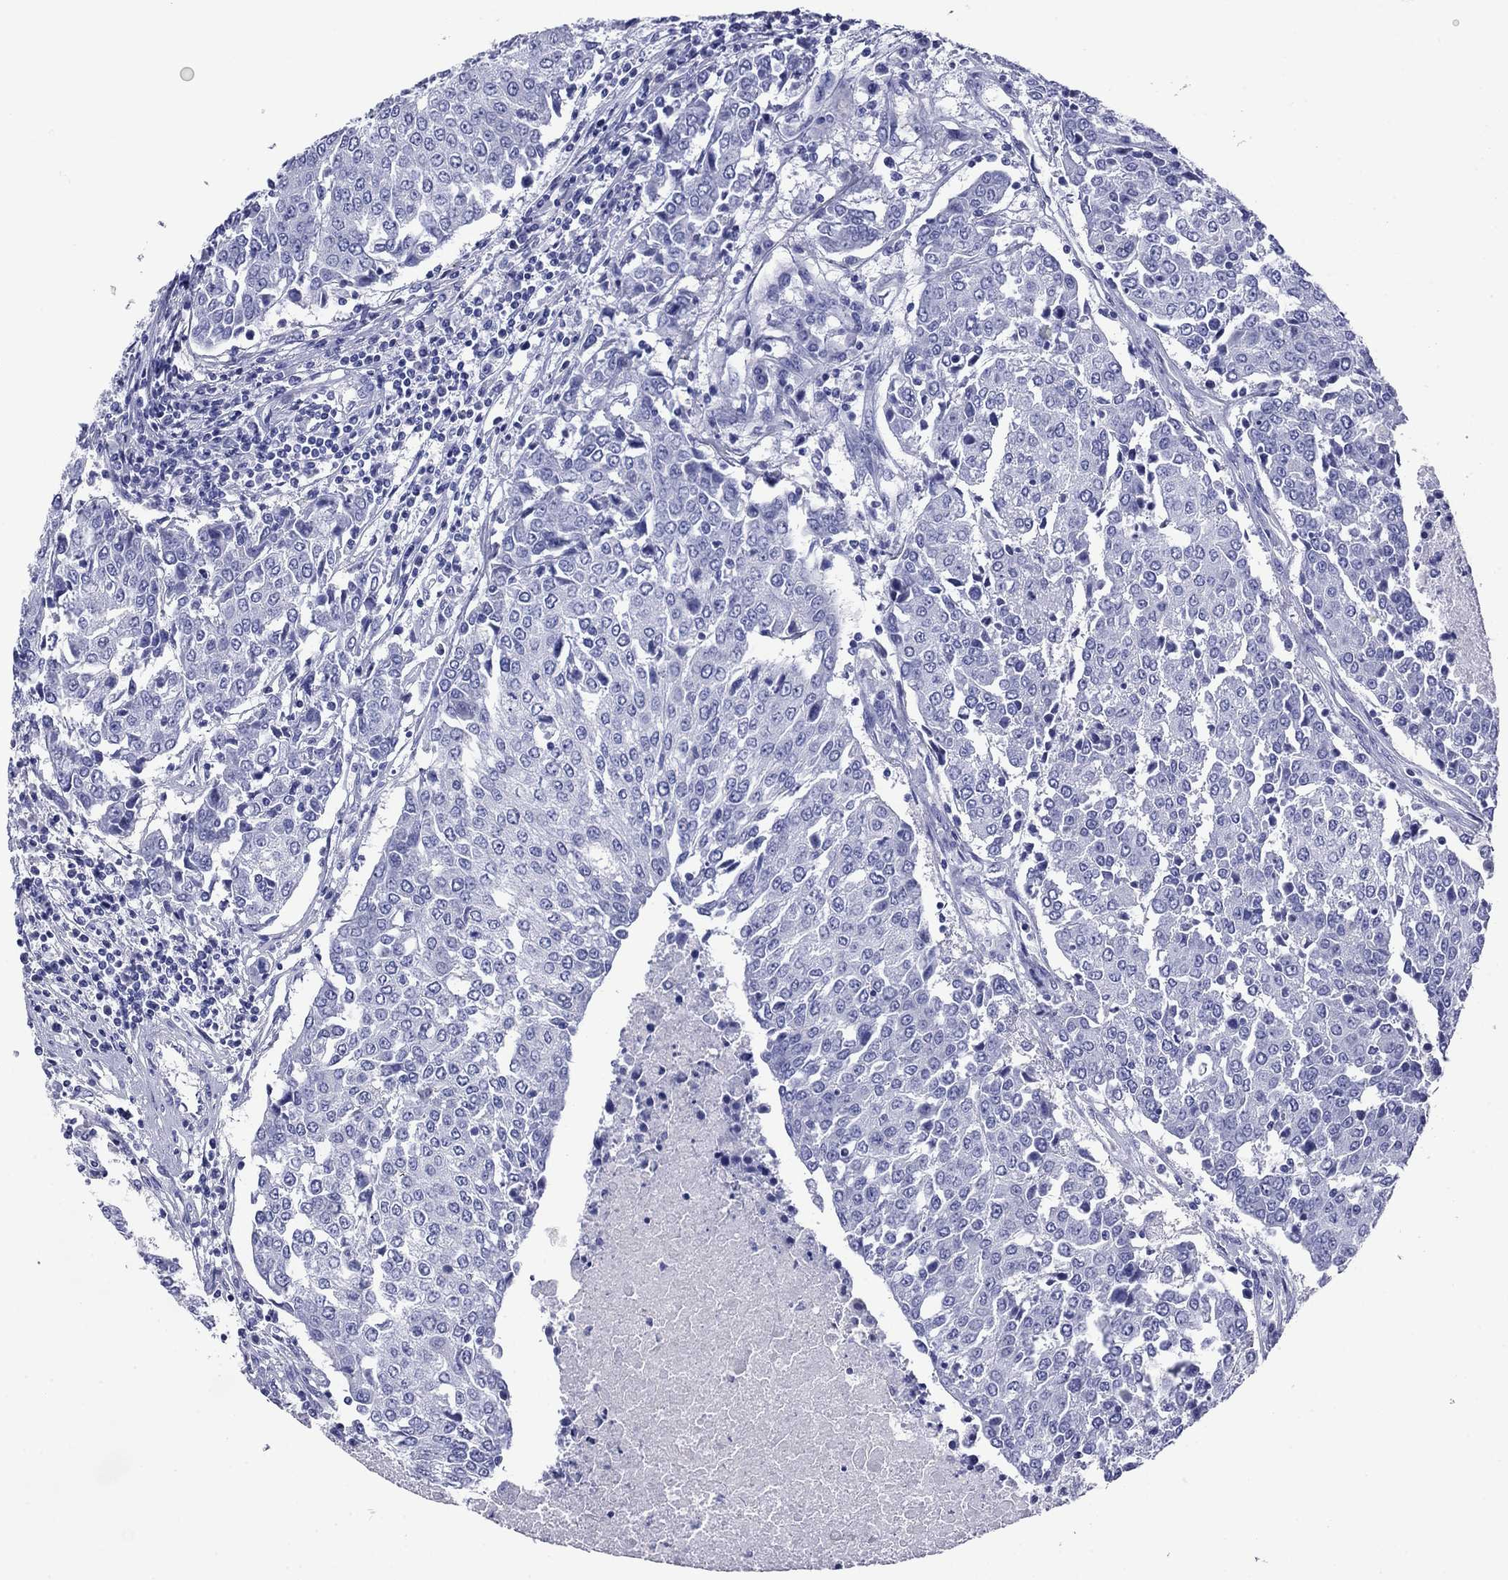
{"staining": {"intensity": "negative", "quantity": "none", "location": "none"}, "tissue": "urothelial cancer", "cell_type": "Tumor cells", "image_type": "cancer", "snomed": [{"axis": "morphology", "description": "Urothelial carcinoma, High grade"}, {"axis": "topography", "description": "Urinary bladder"}], "caption": "The immunohistochemistry micrograph has no significant expression in tumor cells of urothelial cancer tissue.", "gene": "ROM1", "patient": {"sex": "female", "age": 85}}